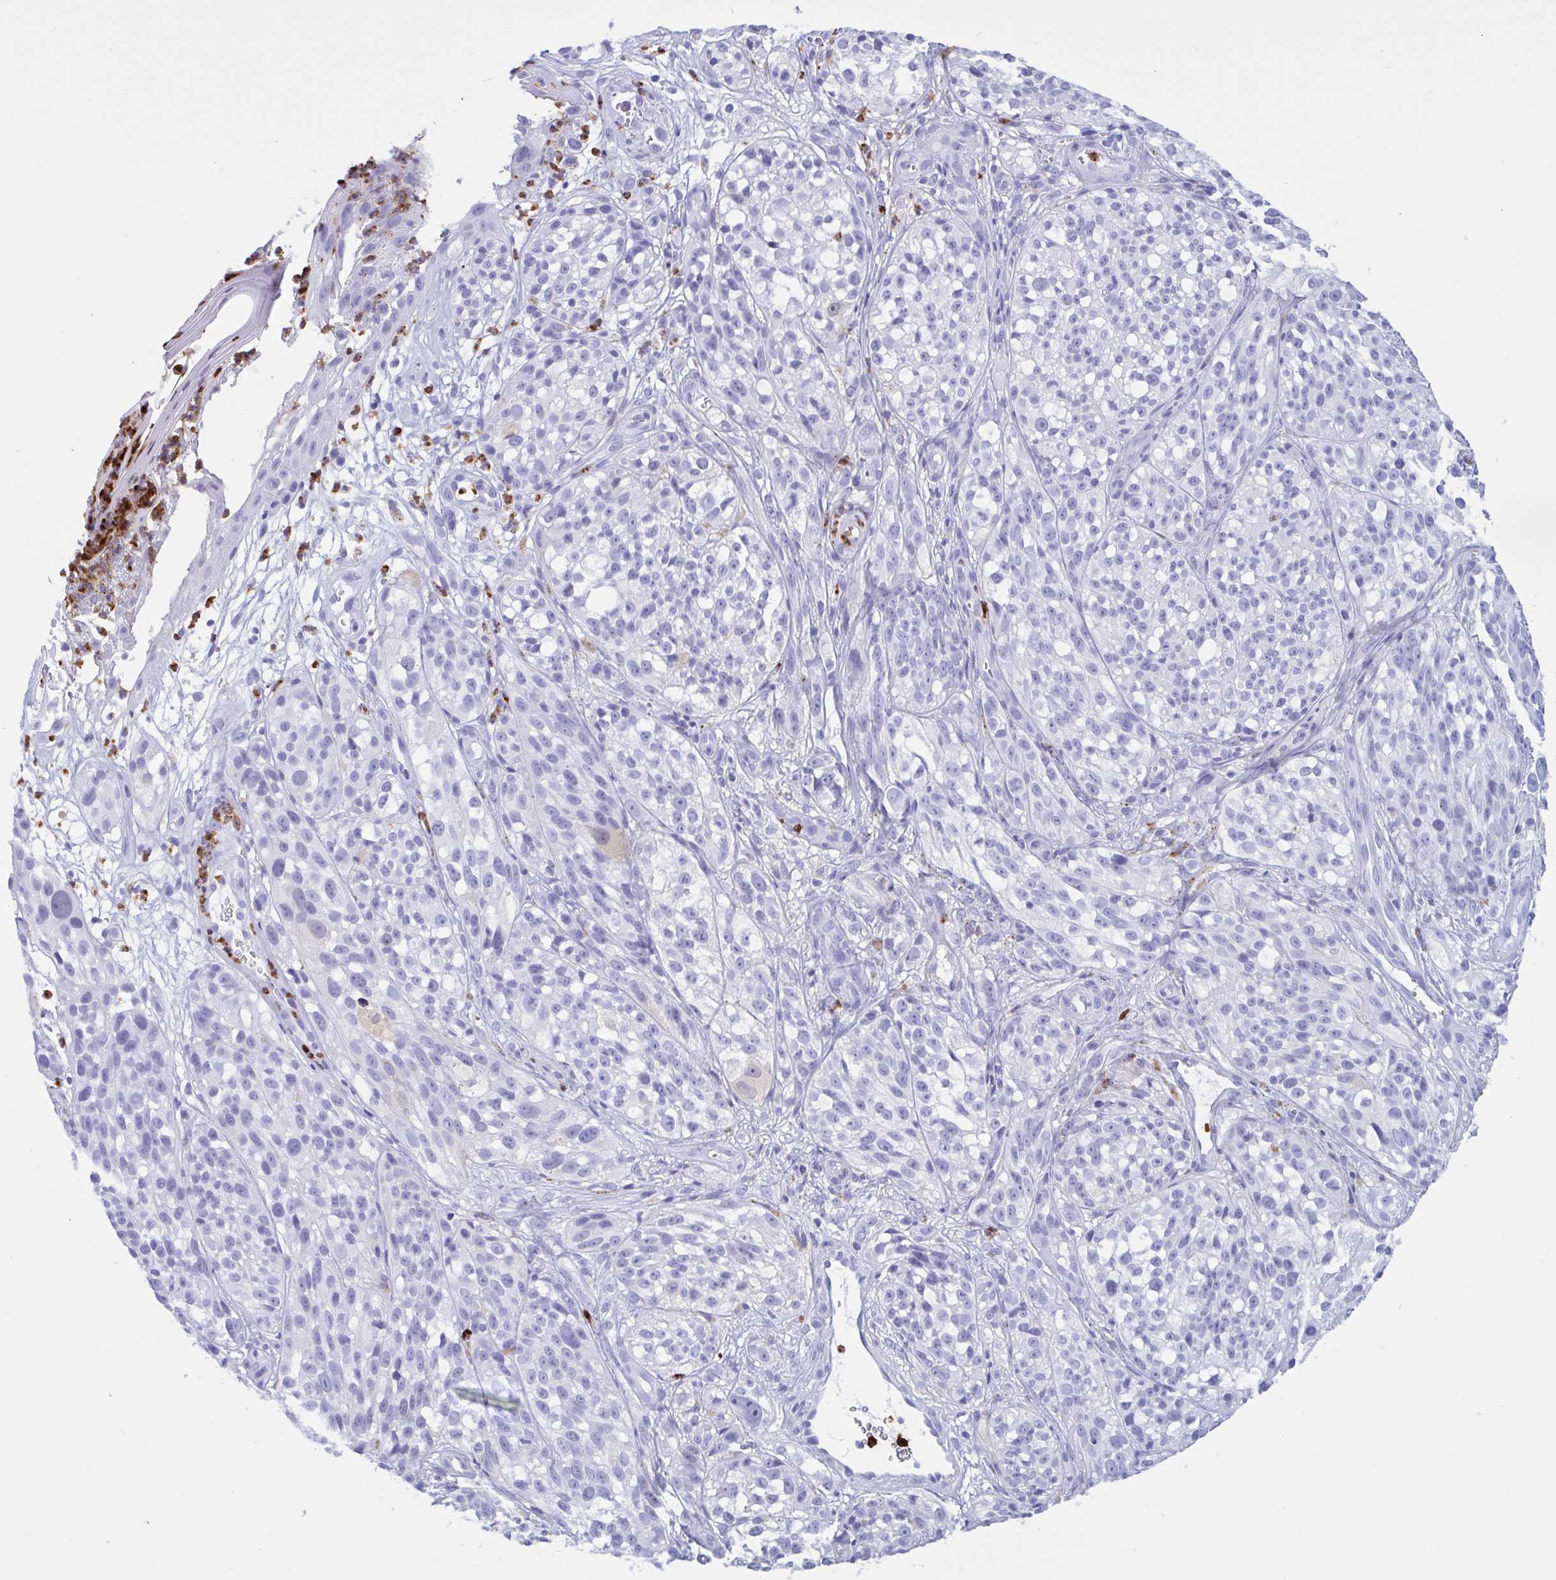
{"staining": {"intensity": "negative", "quantity": "none", "location": "none"}, "tissue": "melanoma", "cell_type": "Tumor cells", "image_type": "cancer", "snomed": [{"axis": "morphology", "description": "Malignant melanoma, NOS"}, {"axis": "topography", "description": "Skin"}], "caption": "Immunohistochemical staining of melanoma demonstrates no significant positivity in tumor cells. (Stains: DAB (3,3'-diaminobenzidine) immunohistochemistry with hematoxylin counter stain, Microscopy: brightfield microscopy at high magnification).", "gene": "LTF", "patient": {"sex": "female", "age": 85}}